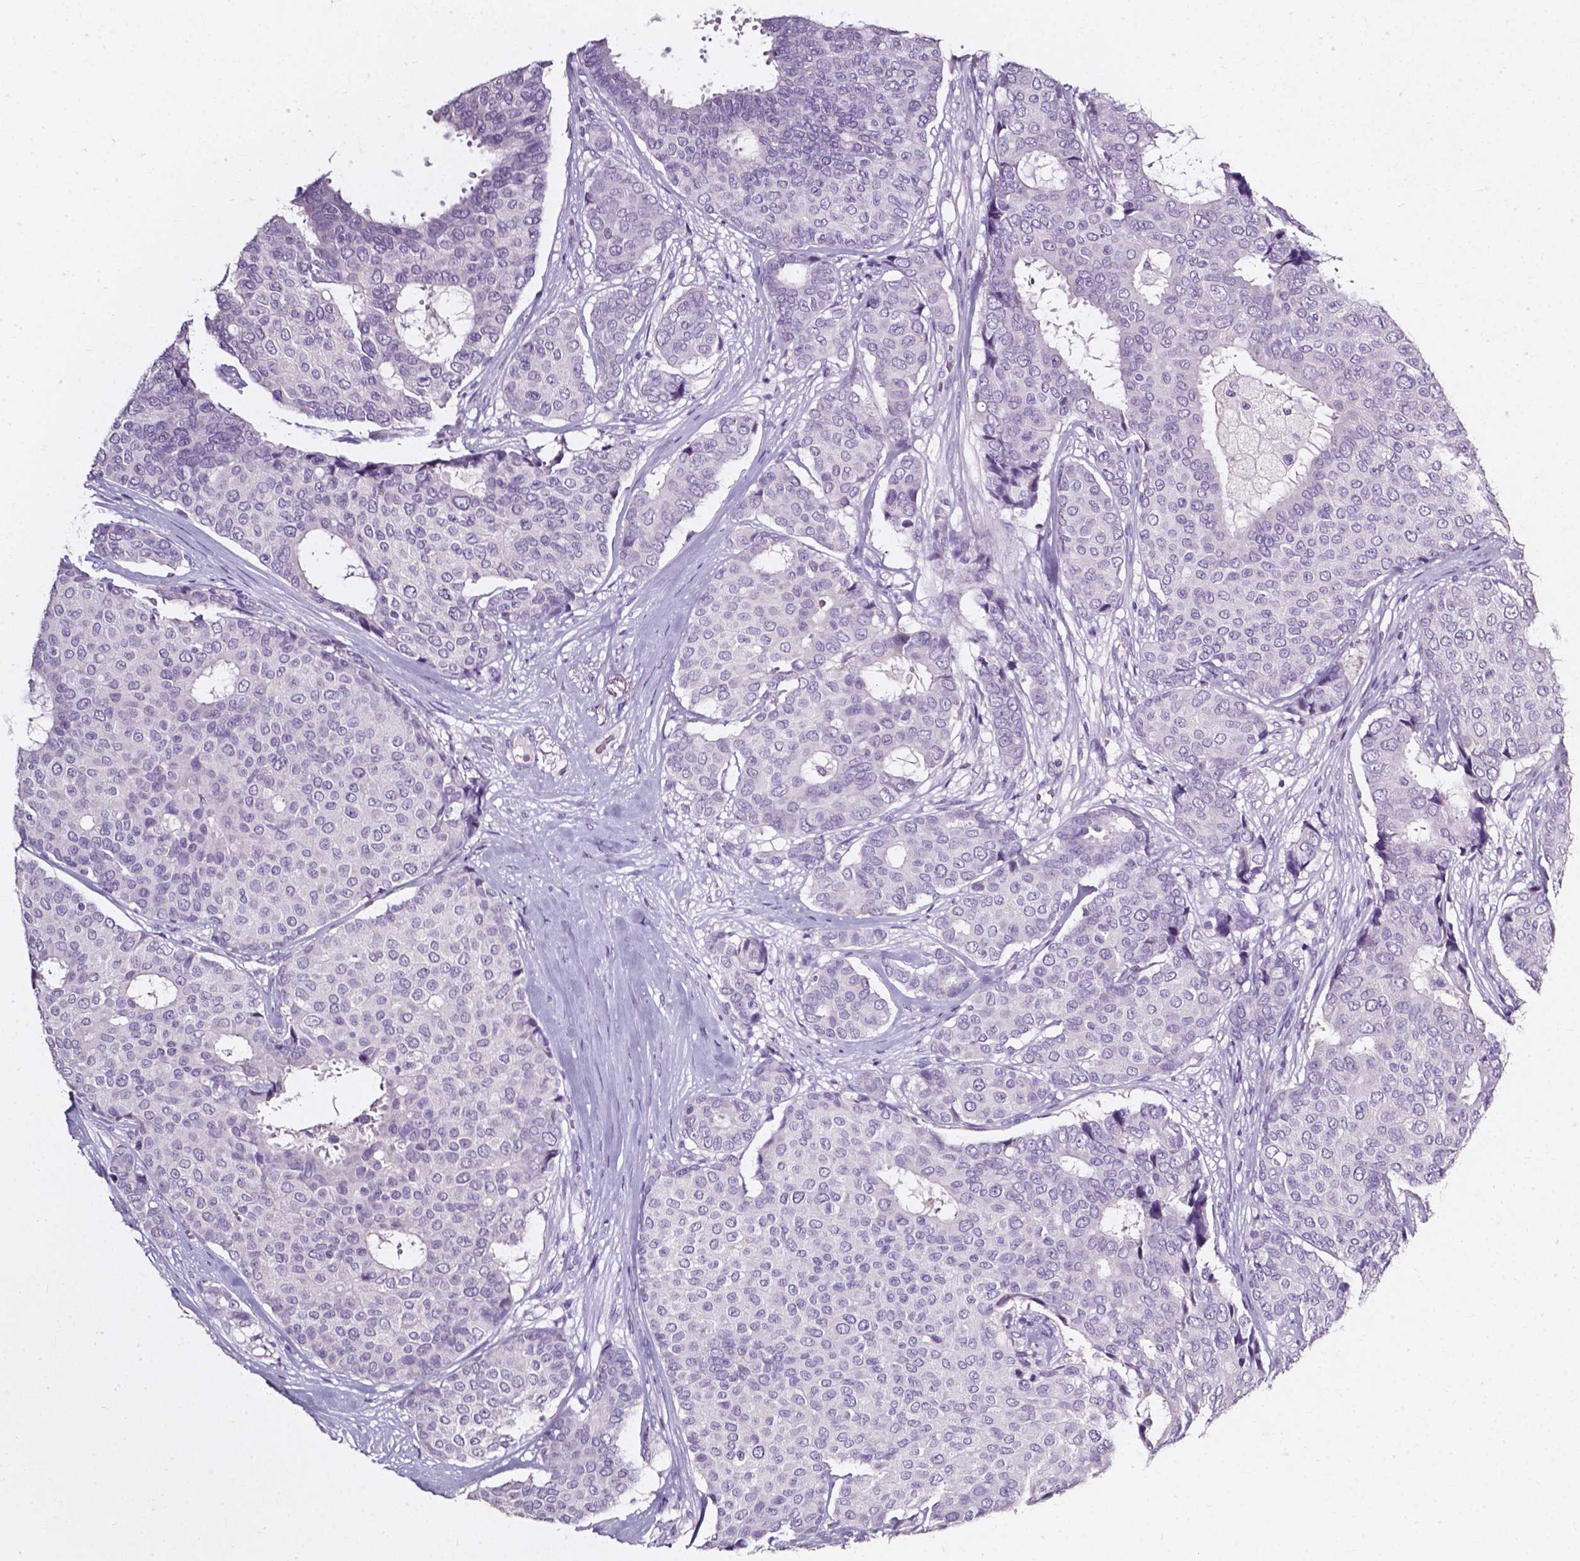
{"staining": {"intensity": "negative", "quantity": "none", "location": "none"}, "tissue": "breast cancer", "cell_type": "Tumor cells", "image_type": "cancer", "snomed": [{"axis": "morphology", "description": "Duct carcinoma"}, {"axis": "topography", "description": "Breast"}], "caption": "Breast infiltrating ductal carcinoma stained for a protein using IHC reveals no positivity tumor cells.", "gene": "AKR1B10", "patient": {"sex": "female", "age": 75}}